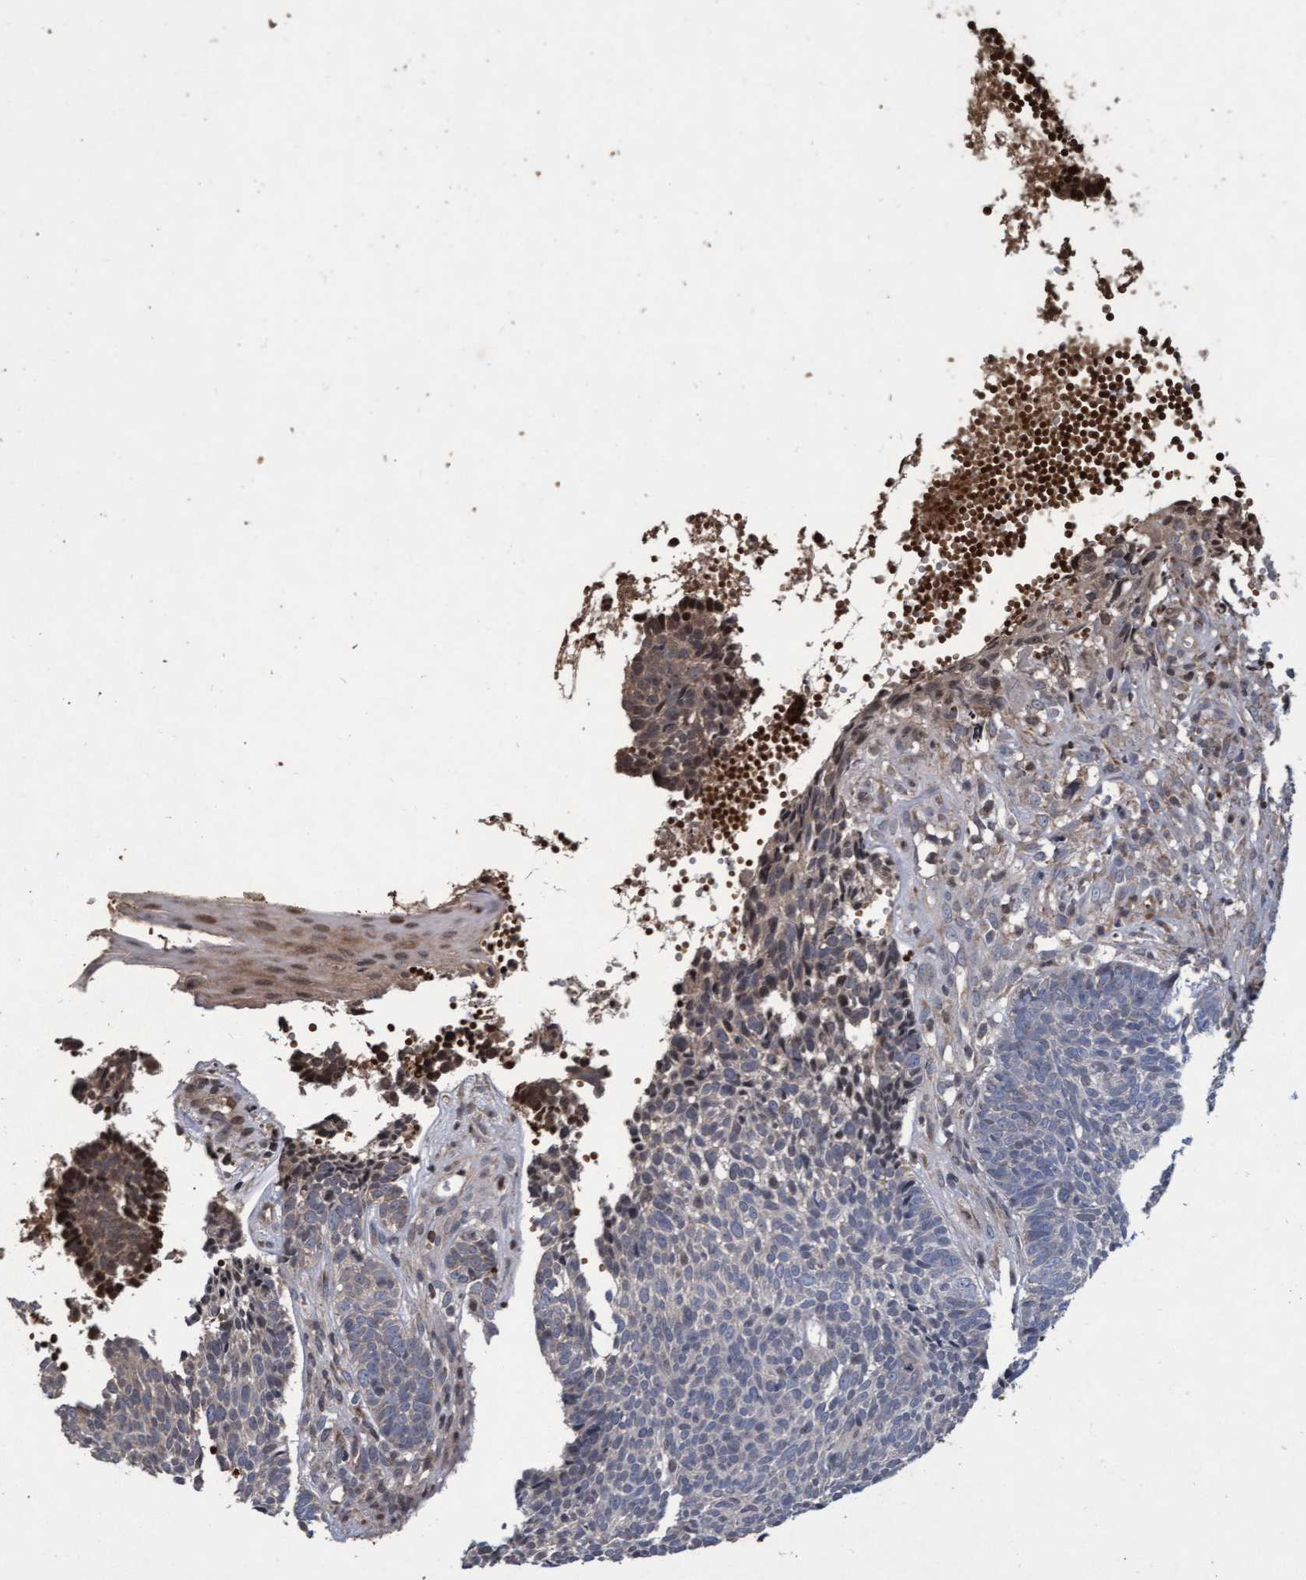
{"staining": {"intensity": "weak", "quantity": "<25%", "location": "cytoplasmic/membranous"}, "tissue": "skin cancer", "cell_type": "Tumor cells", "image_type": "cancer", "snomed": [{"axis": "morphology", "description": "Basal cell carcinoma"}, {"axis": "topography", "description": "Skin"}], "caption": "A photomicrograph of basal cell carcinoma (skin) stained for a protein reveals no brown staining in tumor cells.", "gene": "KCNC2", "patient": {"sex": "male", "age": 84}}